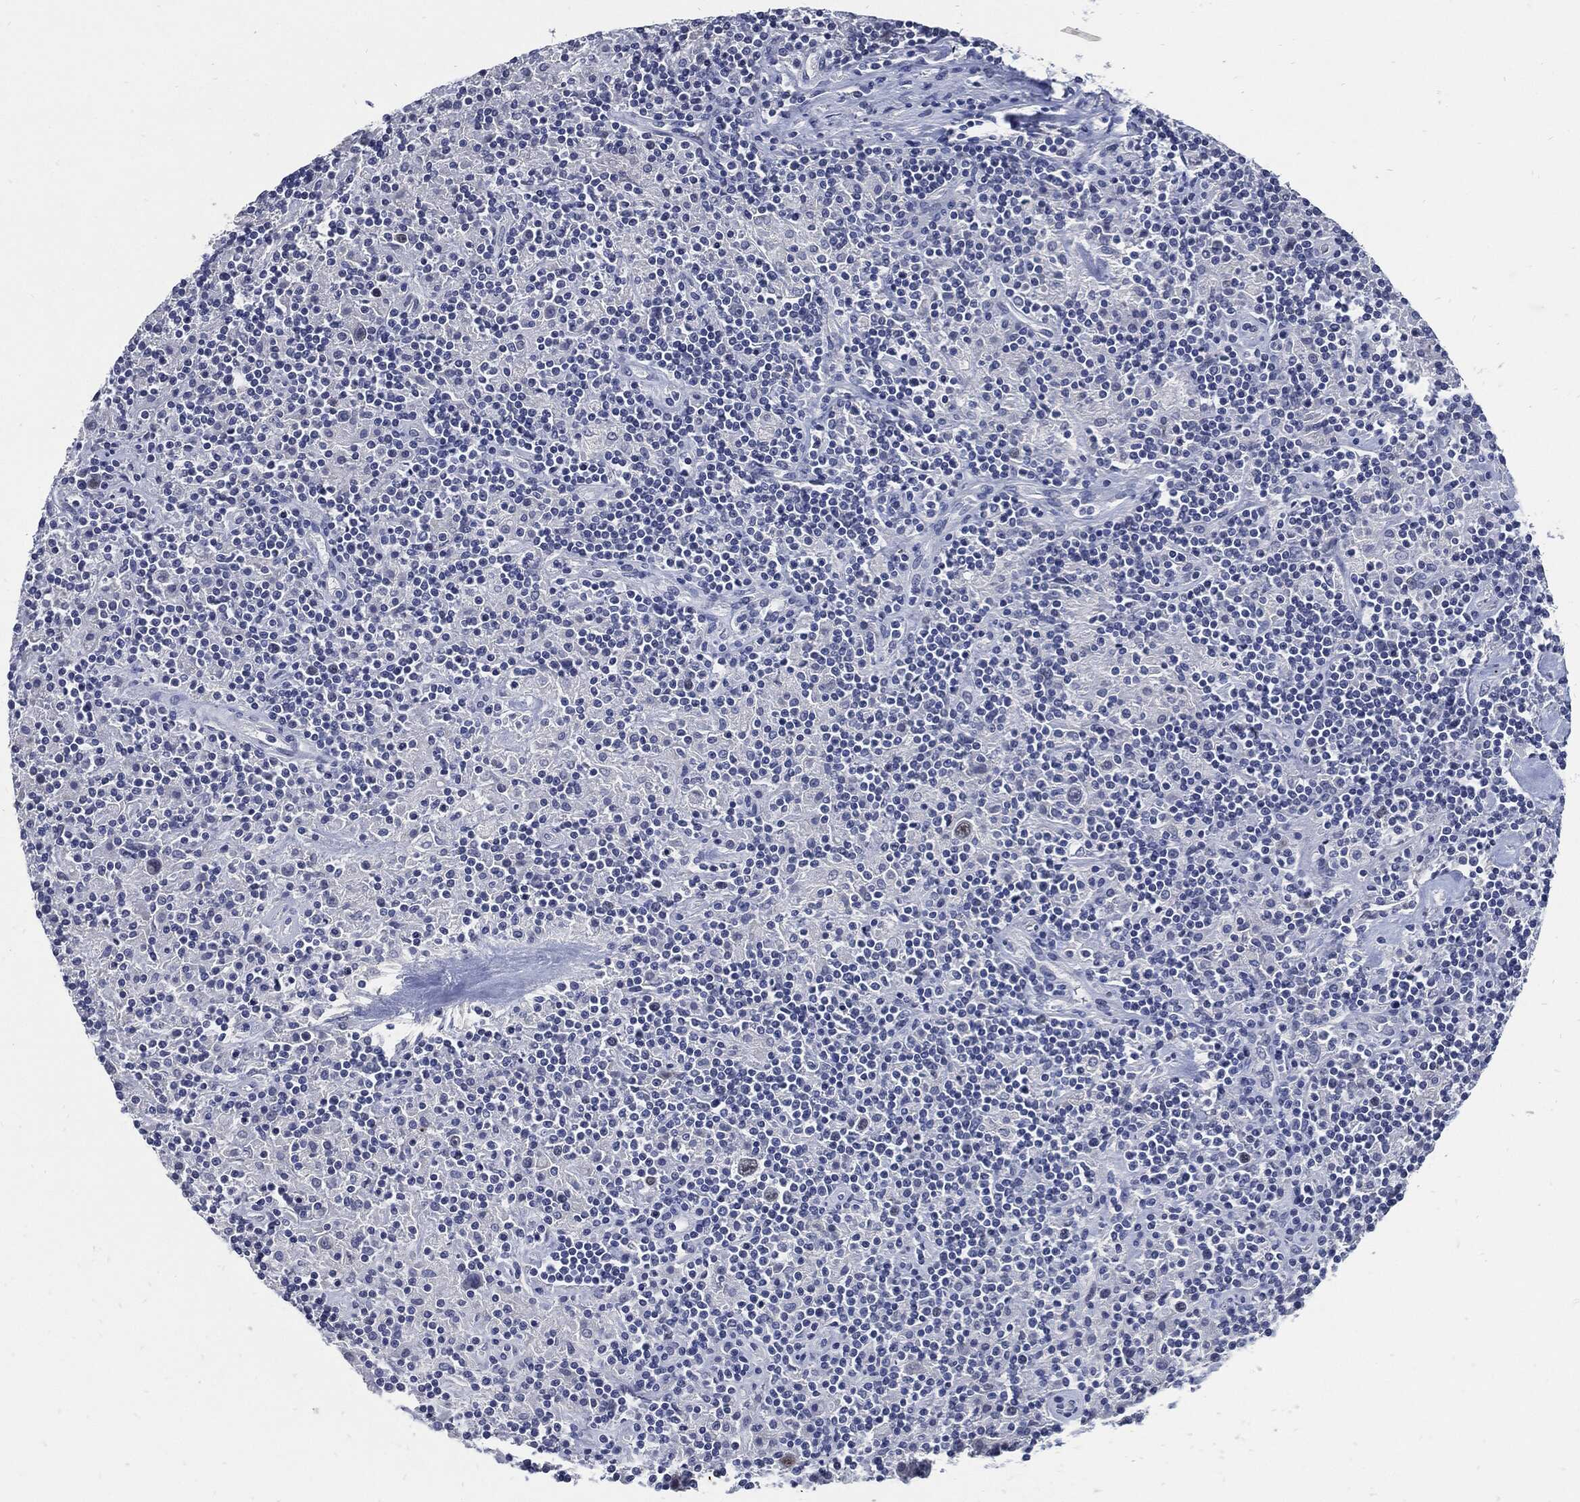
{"staining": {"intensity": "negative", "quantity": "none", "location": "none"}, "tissue": "lymphoma", "cell_type": "Tumor cells", "image_type": "cancer", "snomed": [{"axis": "morphology", "description": "Hodgkin's disease, NOS"}, {"axis": "topography", "description": "Lymph node"}], "caption": "IHC of human Hodgkin's disease shows no staining in tumor cells. (DAB (3,3'-diaminobenzidine) immunohistochemistry (IHC) with hematoxylin counter stain).", "gene": "NBN", "patient": {"sex": "male", "age": 70}}